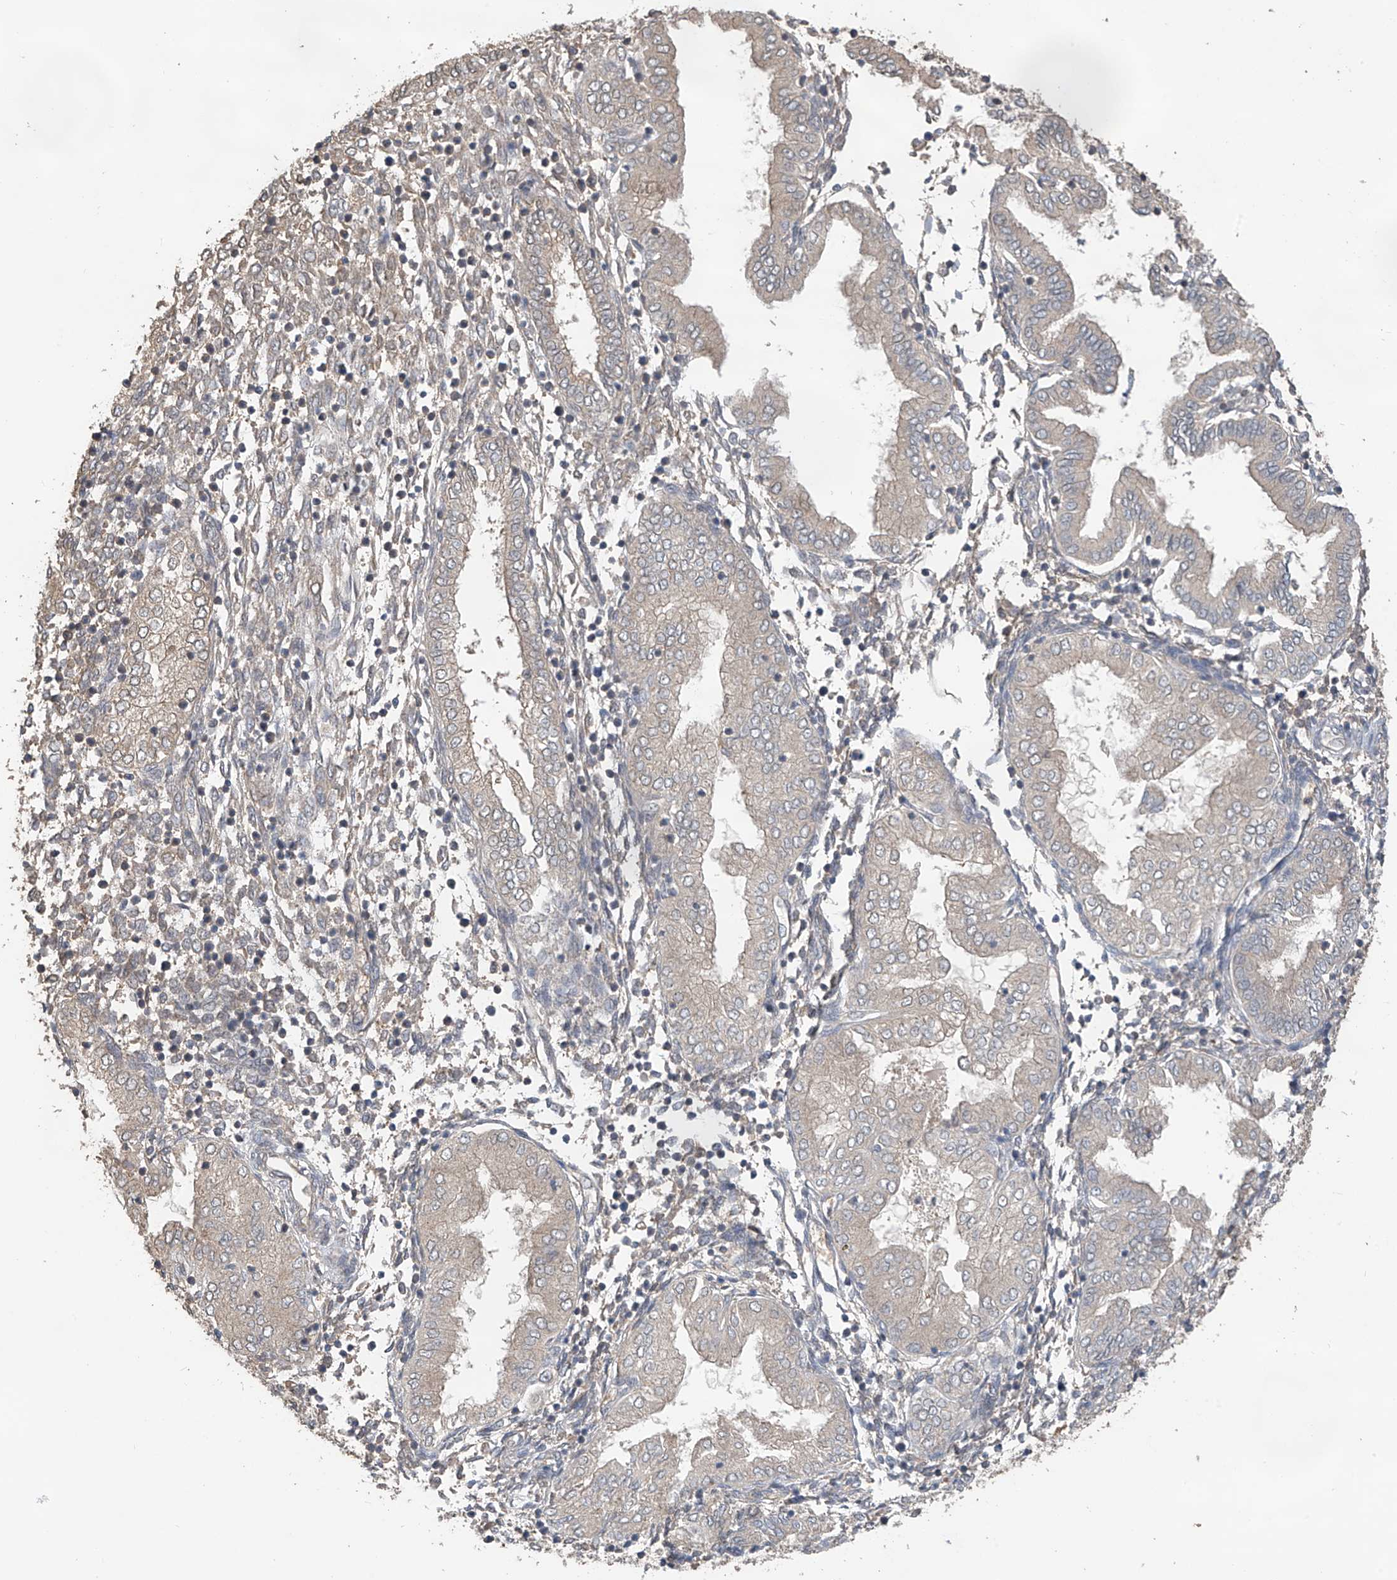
{"staining": {"intensity": "weak", "quantity": "<25%", "location": "cytoplasmic/membranous"}, "tissue": "endometrium", "cell_type": "Cells in endometrial stroma", "image_type": "normal", "snomed": [{"axis": "morphology", "description": "Normal tissue, NOS"}, {"axis": "topography", "description": "Endometrium"}], "caption": "Immunohistochemistry (IHC) of benign human endometrium exhibits no staining in cells in endometrial stroma. (Brightfield microscopy of DAB (3,3'-diaminobenzidine) immunohistochemistry (IHC) at high magnification).", "gene": "PHACTR4", "patient": {"sex": "female", "age": 53}}